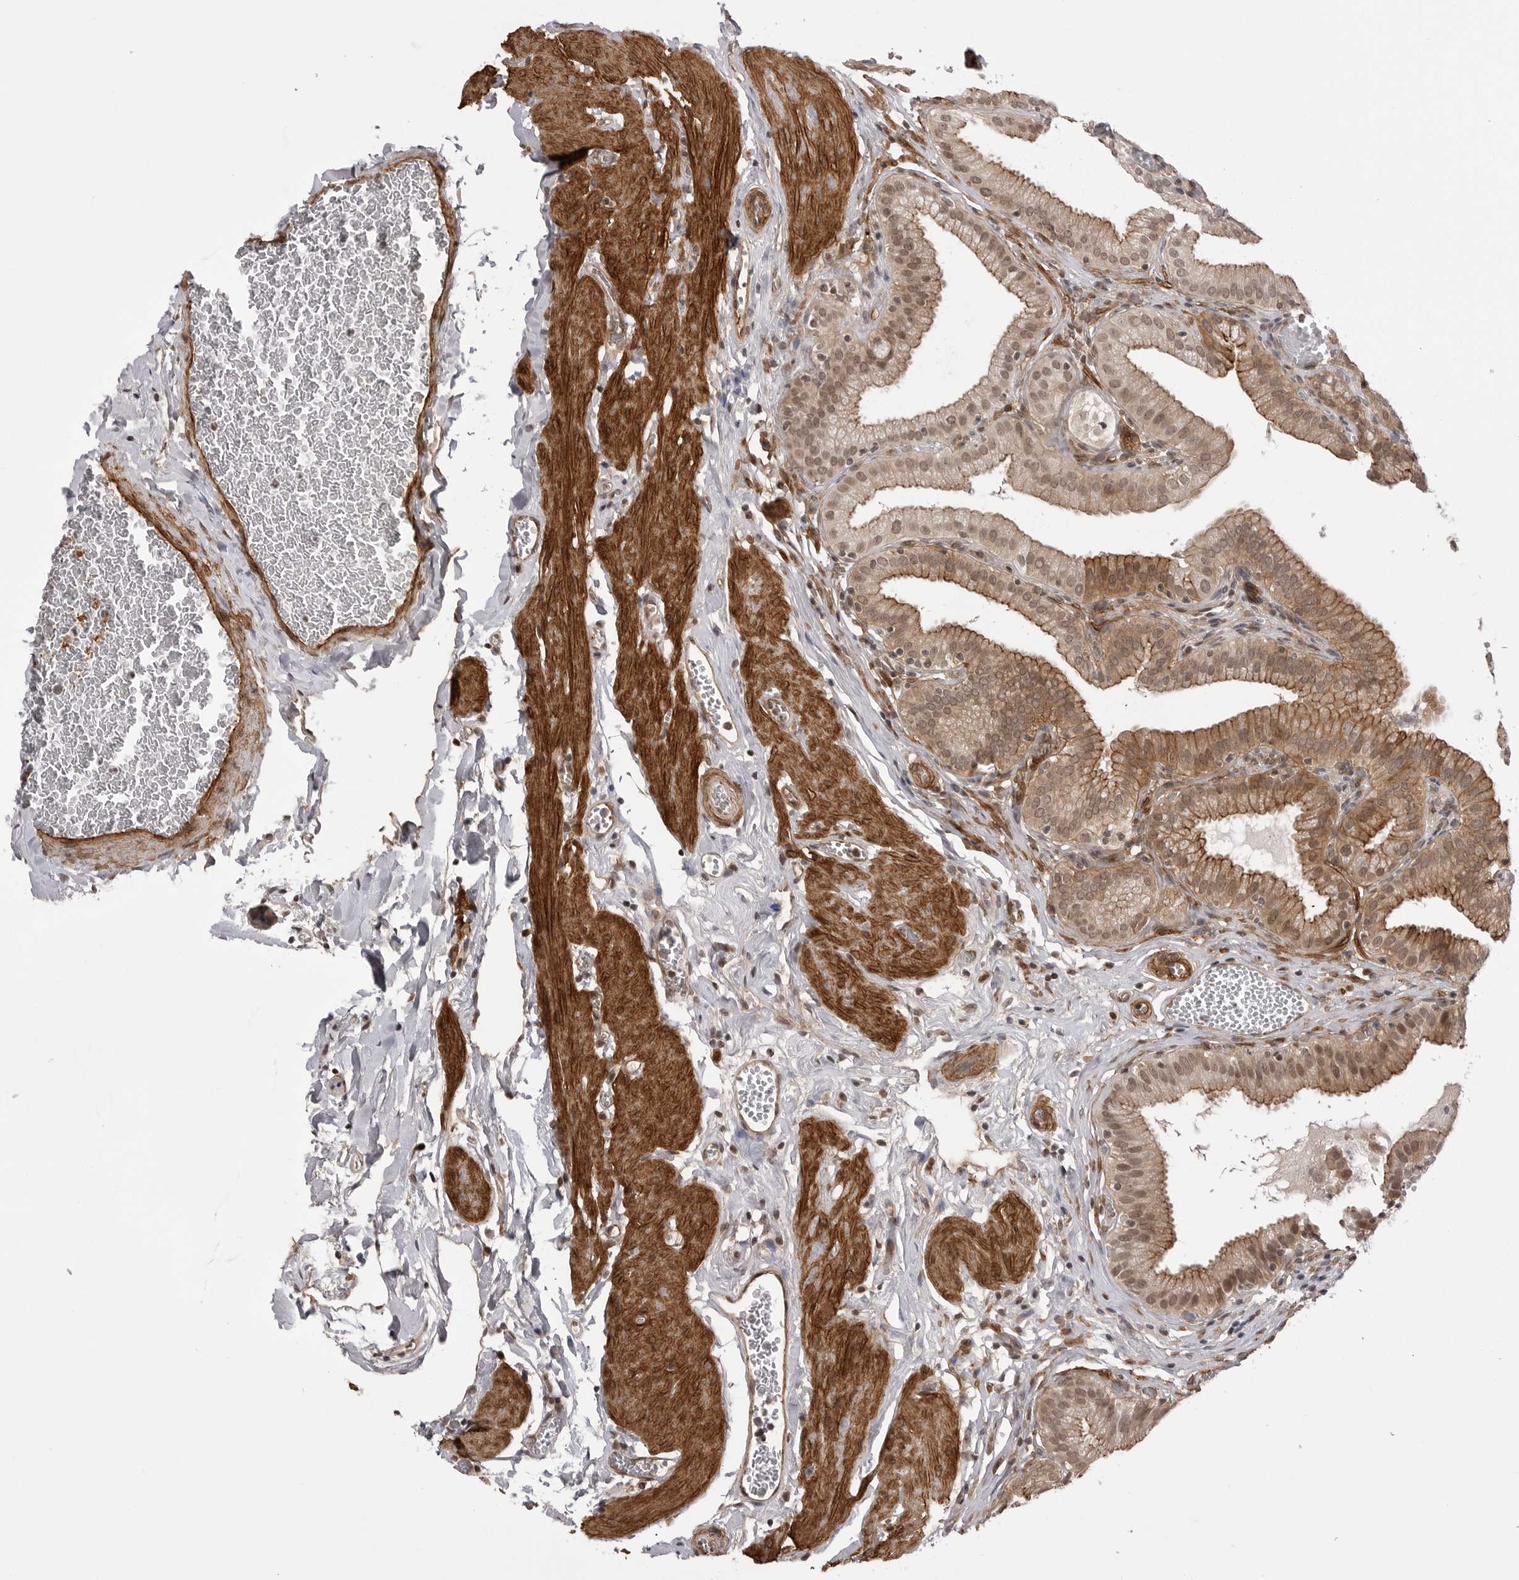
{"staining": {"intensity": "moderate", "quantity": "25%-75%", "location": "cytoplasmic/membranous,nuclear"}, "tissue": "gallbladder", "cell_type": "Glandular cells", "image_type": "normal", "snomed": [{"axis": "morphology", "description": "Normal tissue, NOS"}, {"axis": "topography", "description": "Gallbladder"}], "caption": "Gallbladder stained for a protein (brown) shows moderate cytoplasmic/membranous,nuclear positive positivity in approximately 25%-75% of glandular cells.", "gene": "SORBS1", "patient": {"sex": "male", "age": 54}}